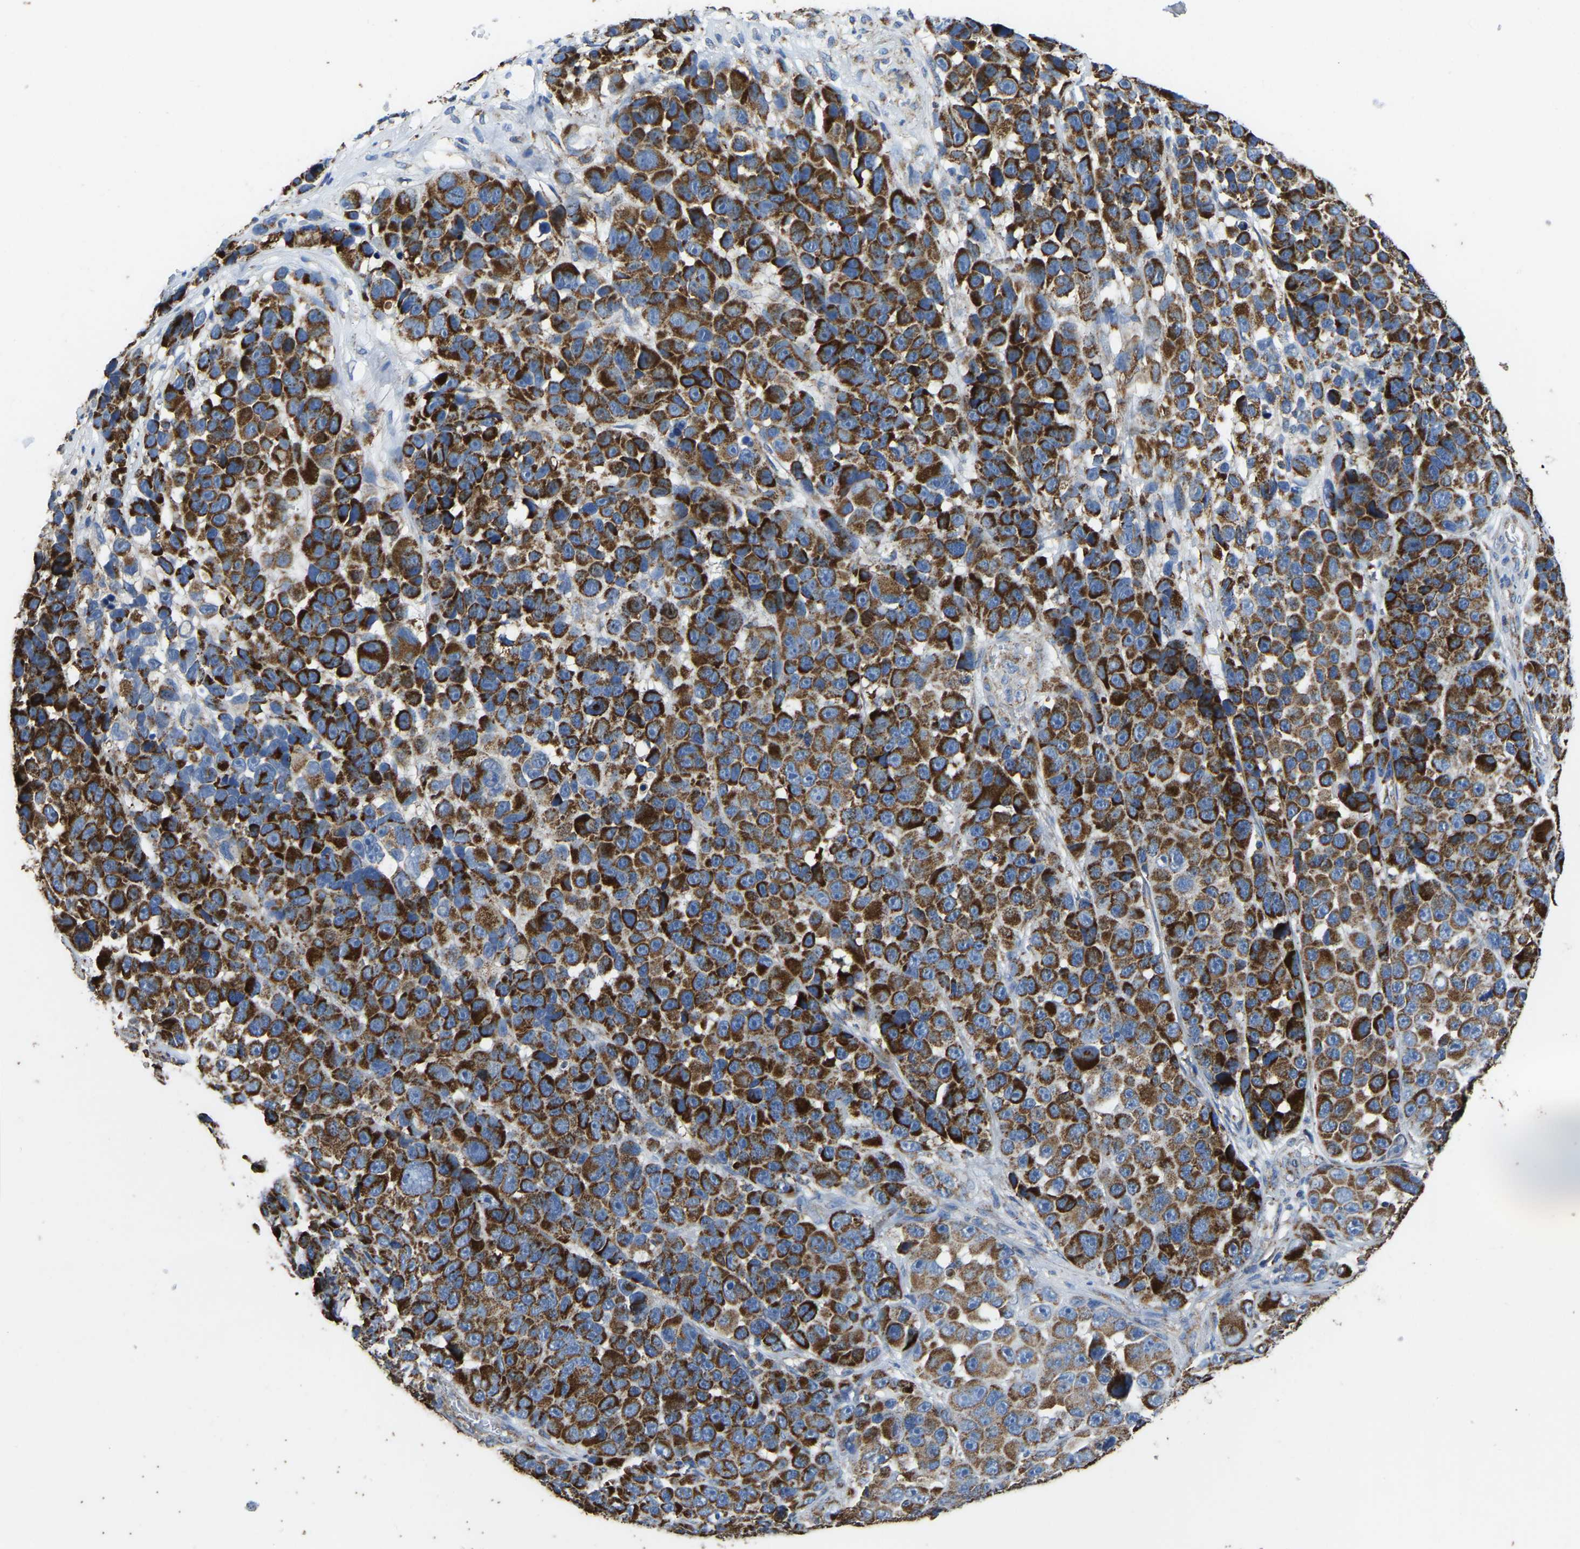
{"staining": {"intensity": "strong", "quantity": ">75%", "location": "cytoplasmic/membranous"}, "tissue": "melanoma", "cell_type": "Tumor cells", "image_type": "cancer", "snomed": [{"axis": "morphology", "description": "Malignant melanoma, NOS"}, {"axis": "topography", "description": "Skin"}], "caption": "Protein expression analysis of human melanoma reveals strong cytoplasmic/membranous positivity in approximately >75% of tumor cells. The protein of interest is stained brown, and the nuclei are stained in blue (DAB IHC with brightfield microscopy, high magnification).", "gene": "ETFA", "patient": {"sex": "male", "age": 53}}